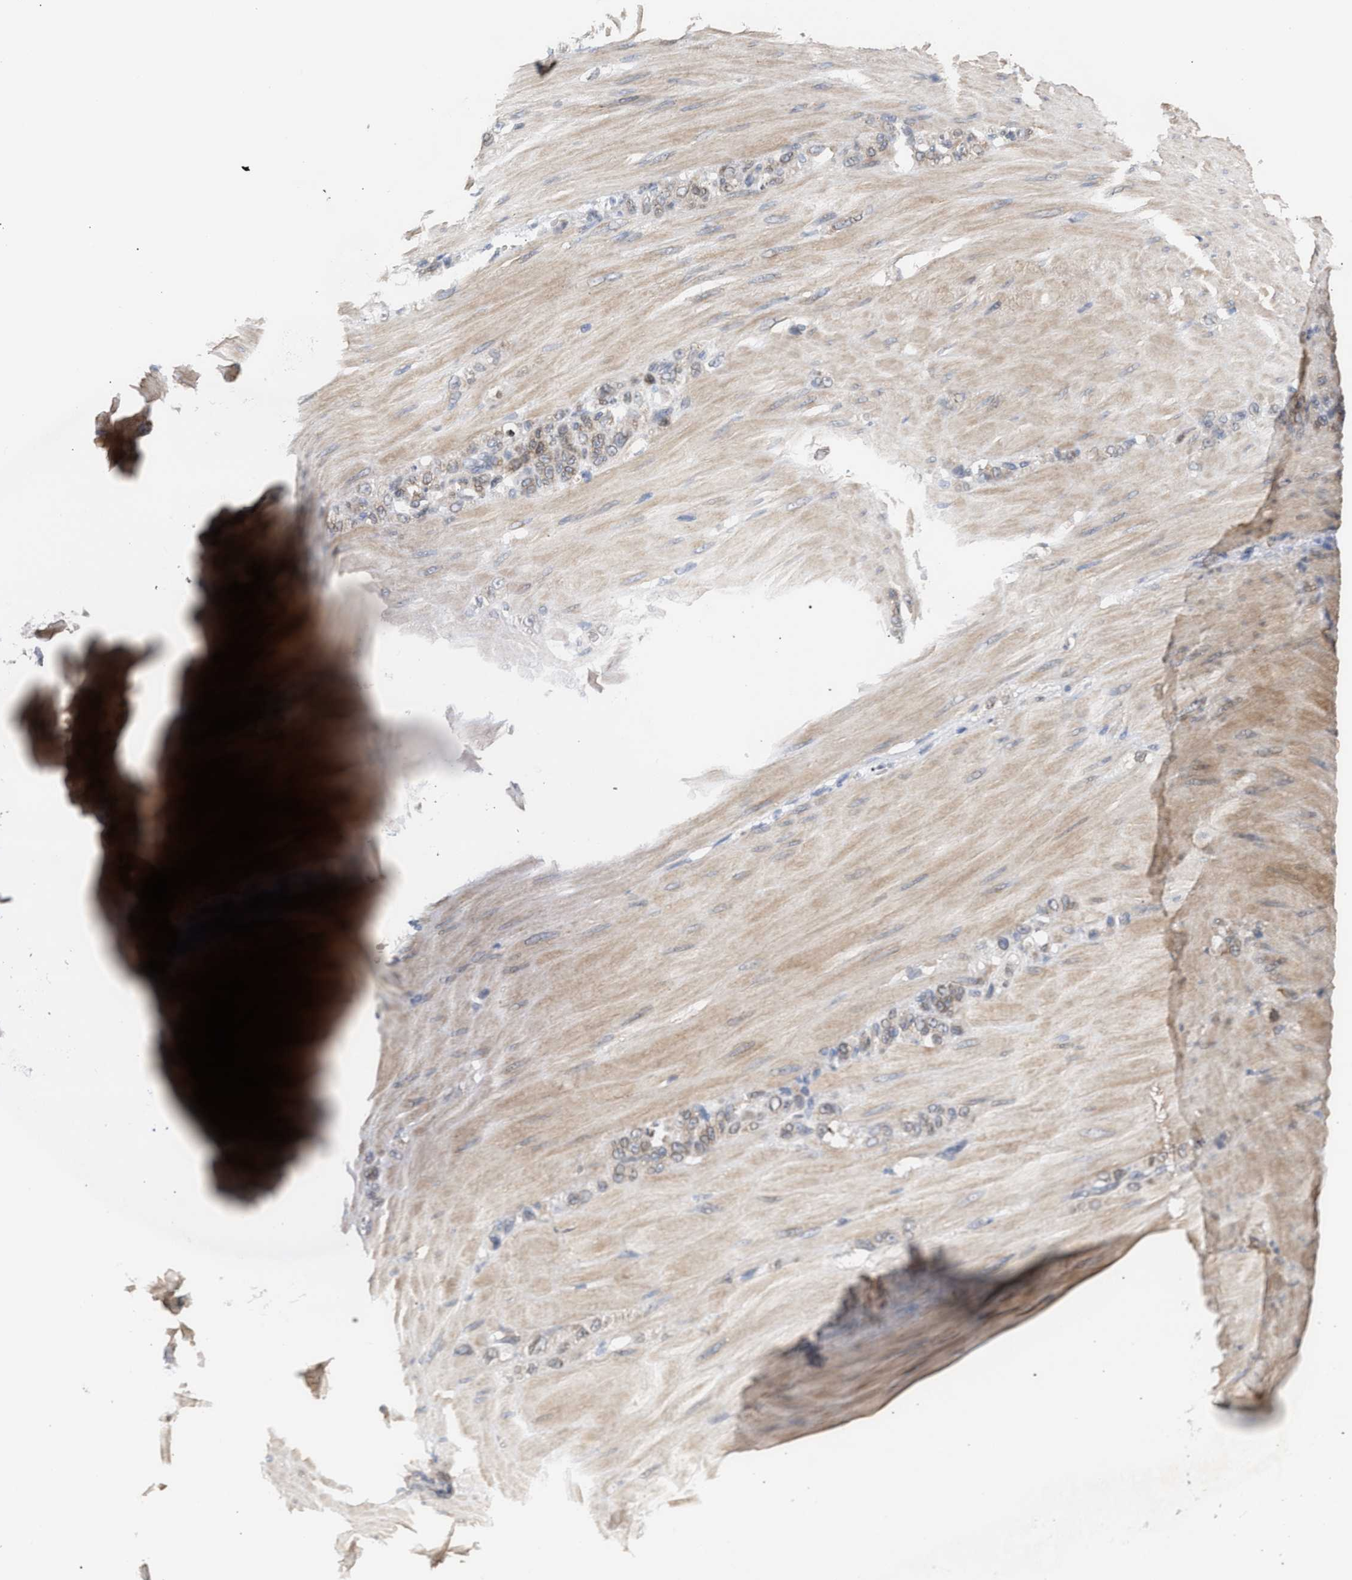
{"staining": {"intensity": "weak", "quantity": "25%-75%", "location": "nuclear"}, "tissue": "stomach cancer", "cell_type": "Tumor cells", "image_type": "cancer", "snomed": [{"axis": "morphology", "description": "Normal tissue, NOS"}, {"axis": "morphology", "description": "Adenocarcinoma, NOS"}, {"axis": "topography", "description": "Stomach"}], "caption": "The immunohistochemical stain highlights weak nuclear positivity in tumor cells of stomach cancer tissue.", "gene": "NUP62", "patient": {"sex": "male", "age": 82}}